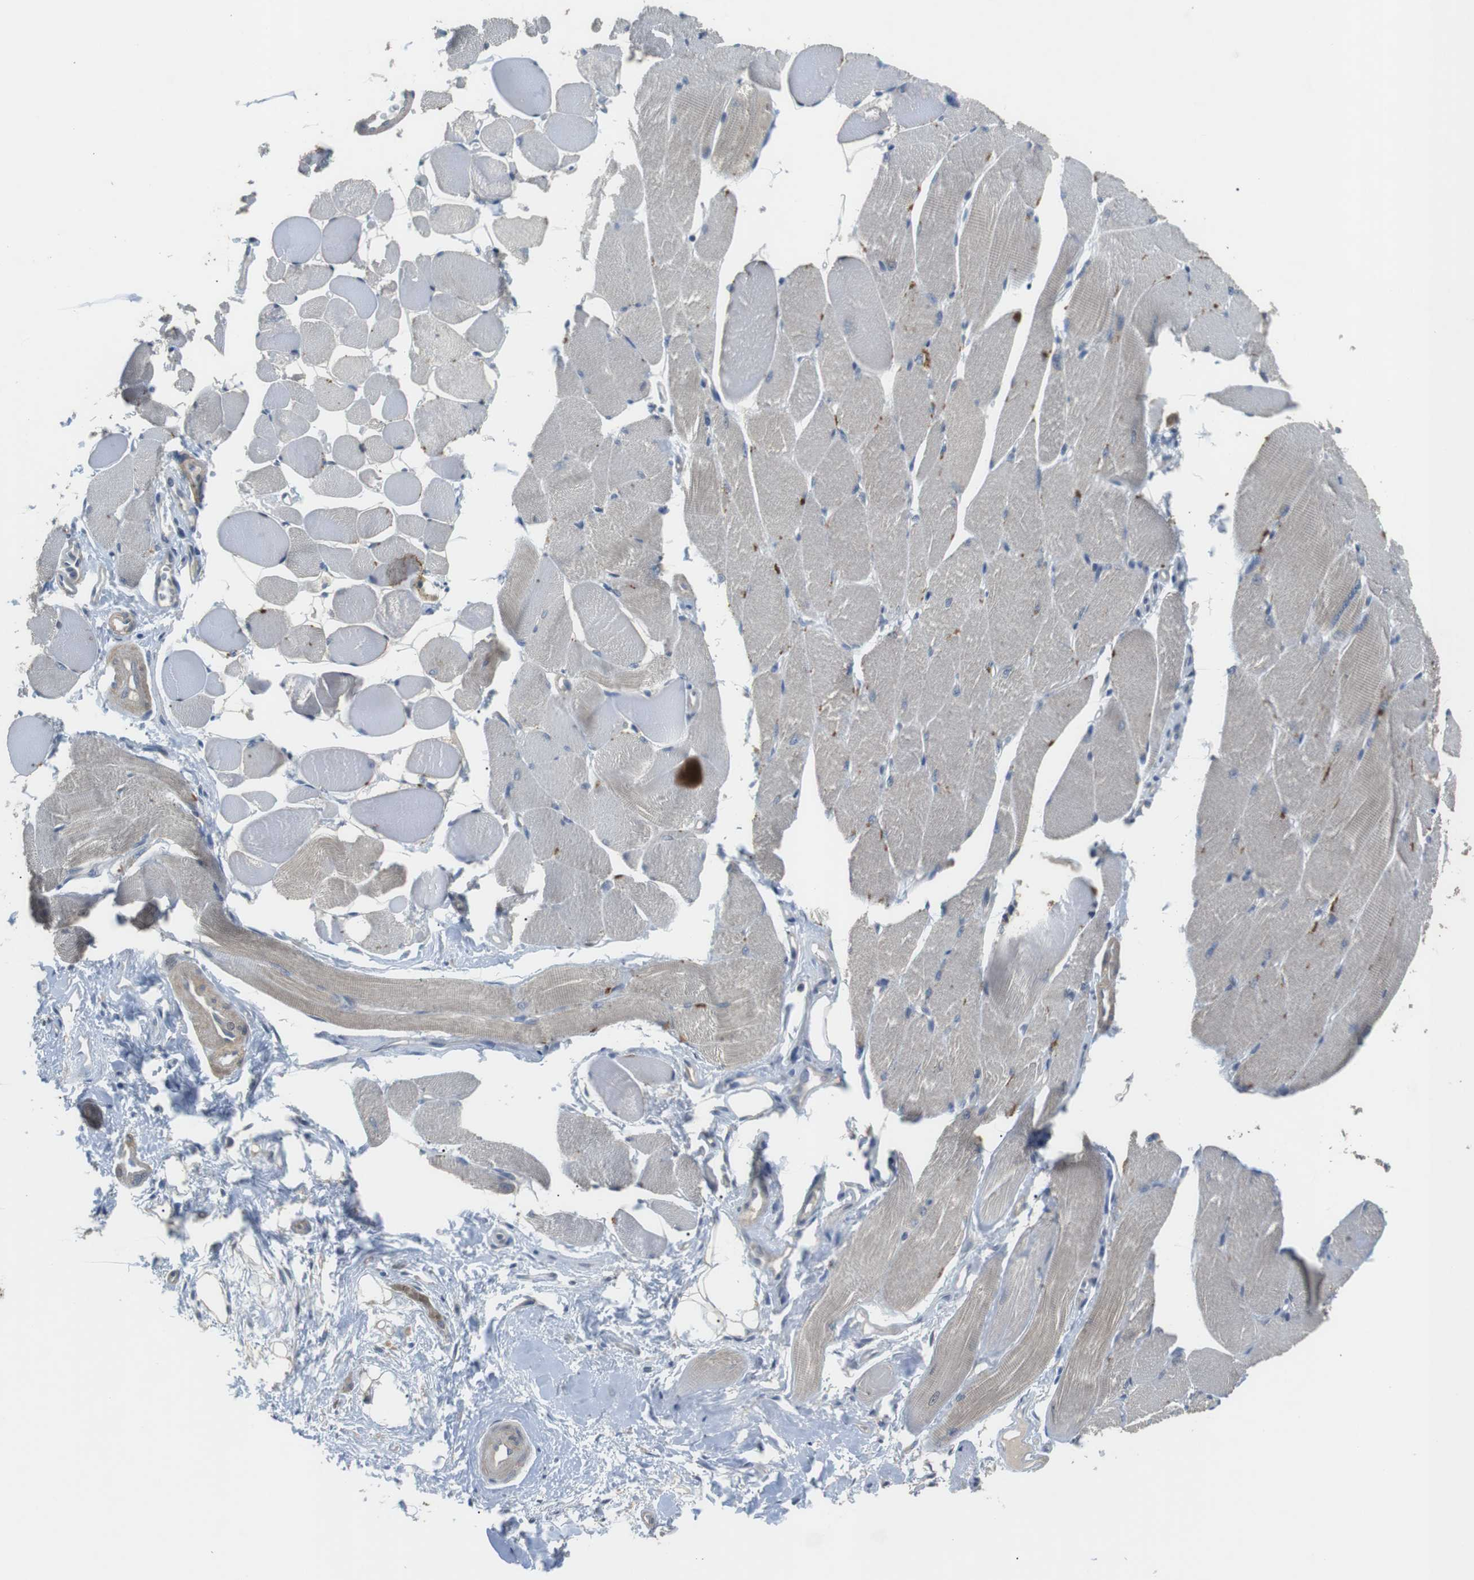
{"staining": {"intensity": "weak", "quantity": "25%-75%", "location": "cytoplasmic/membranous"}, "tissue": "skeletal muscle", "cell_type": "Myocytes", "image_type": "normal", "snomed": [{"axis": "morphology", "description": "Normal tissue, NOS"}, {"axis": "topography", "description": "Skeletal muscle"}, {"axis": "topography", "description": "Peripheral nerve tissue"}], "caption": "Protein staining of benign skeletal muscle exhibits weak cytoplasmic/membranous staining in approximately 25%-75% of myocytes. The protein is stained brown, and the nuclei are stained in blue (DAB IHC with brightfield microscopy, high magnification).", "gene": "ADGRL3", "patient": {"sex": "female", "age": 84}}